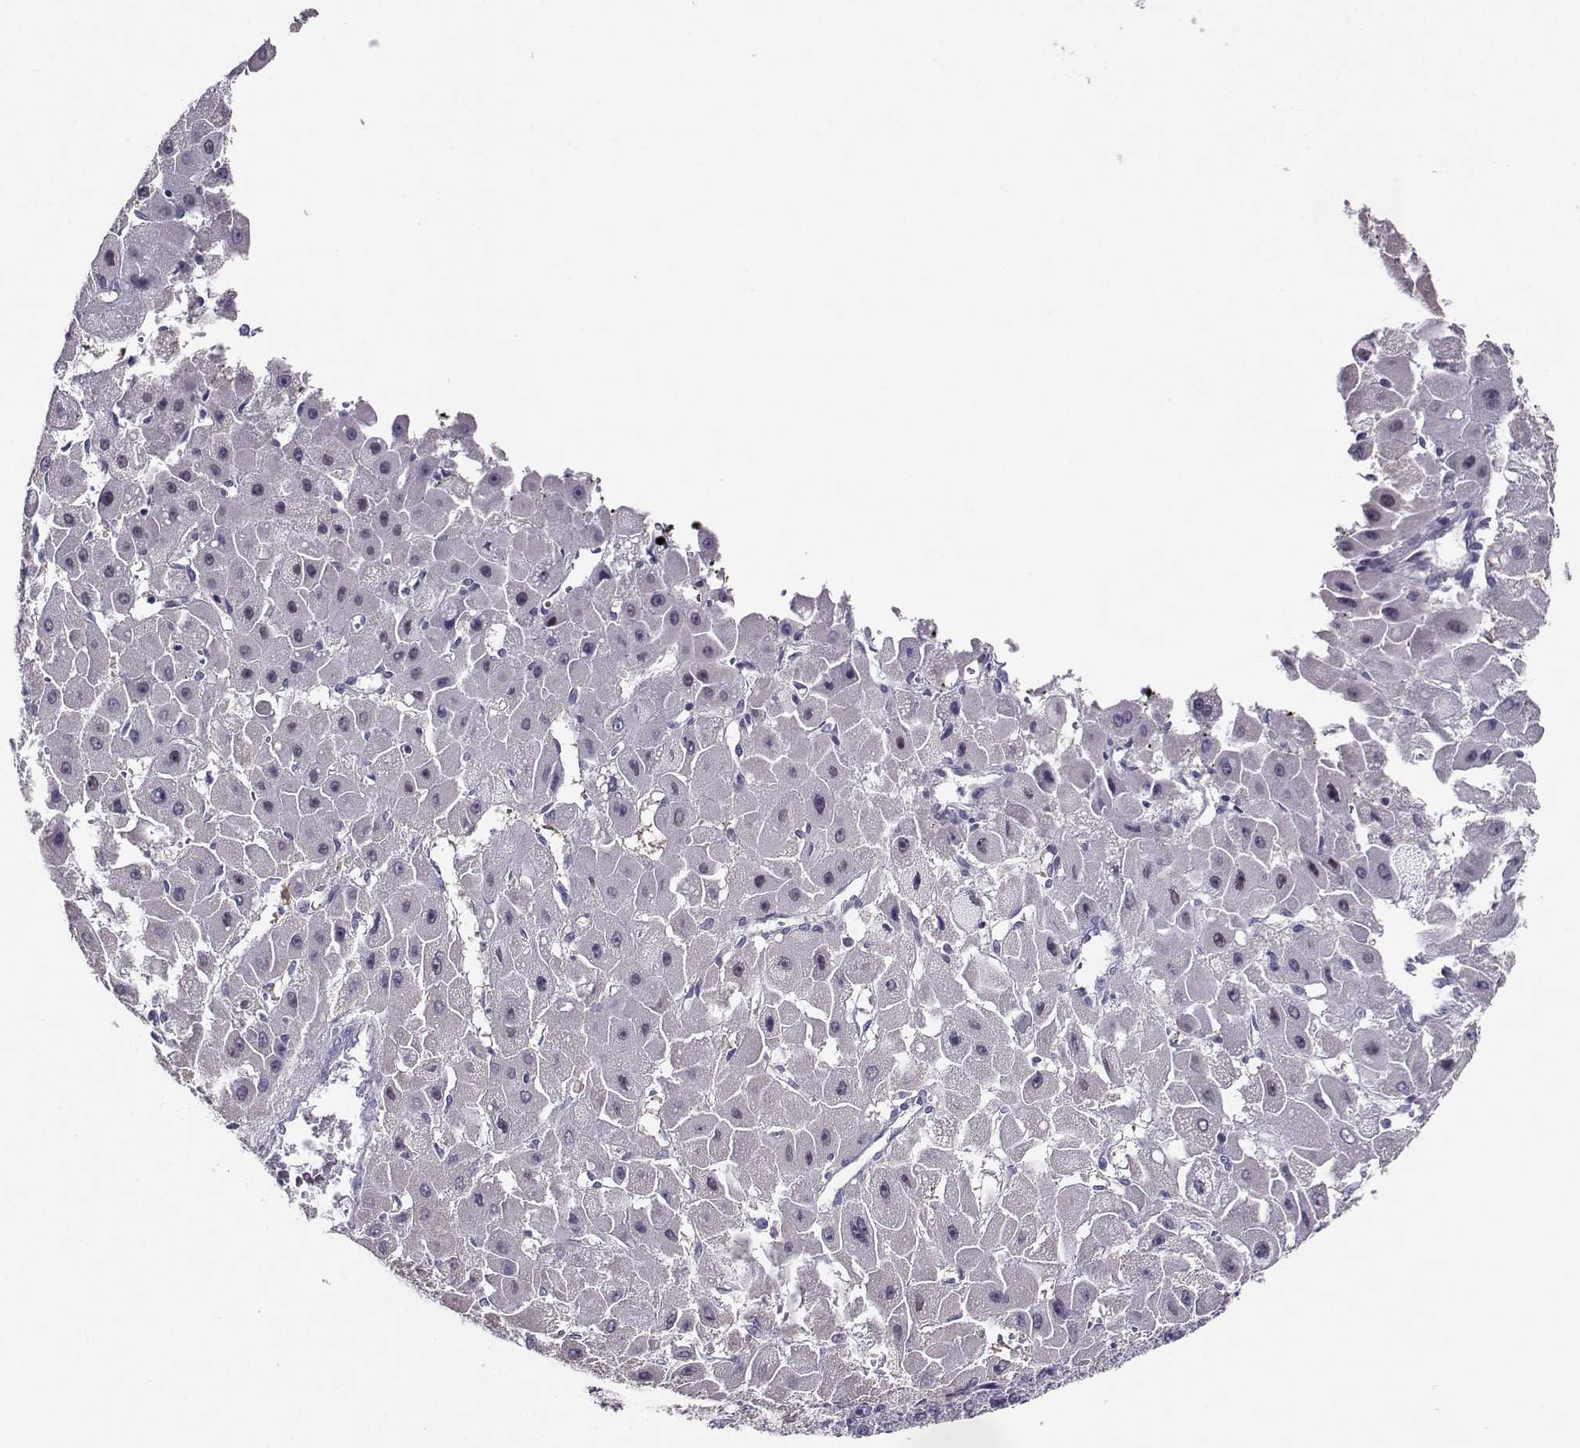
{"staining": {"intensity": "negative", "quantity": "none", "location": "none"}, "tissue": "liver cancer", "cell_type": "Tumor cells", "image_type": "cancer", "snomed": [{"axis": "morphology", "description": "Carcinoma, Hepatocellular, NOS"}, {"axis": "topography", "description": "Liver"}], "caption": "Immunohistochemical staining of hepatocellular carcinoma (liver) reveals no significant staining in tumor cells. (DAB IHC with hematoxylin counter stain).", "gene": "PGK1", "patient": {"sex": "female", "age": 25}}